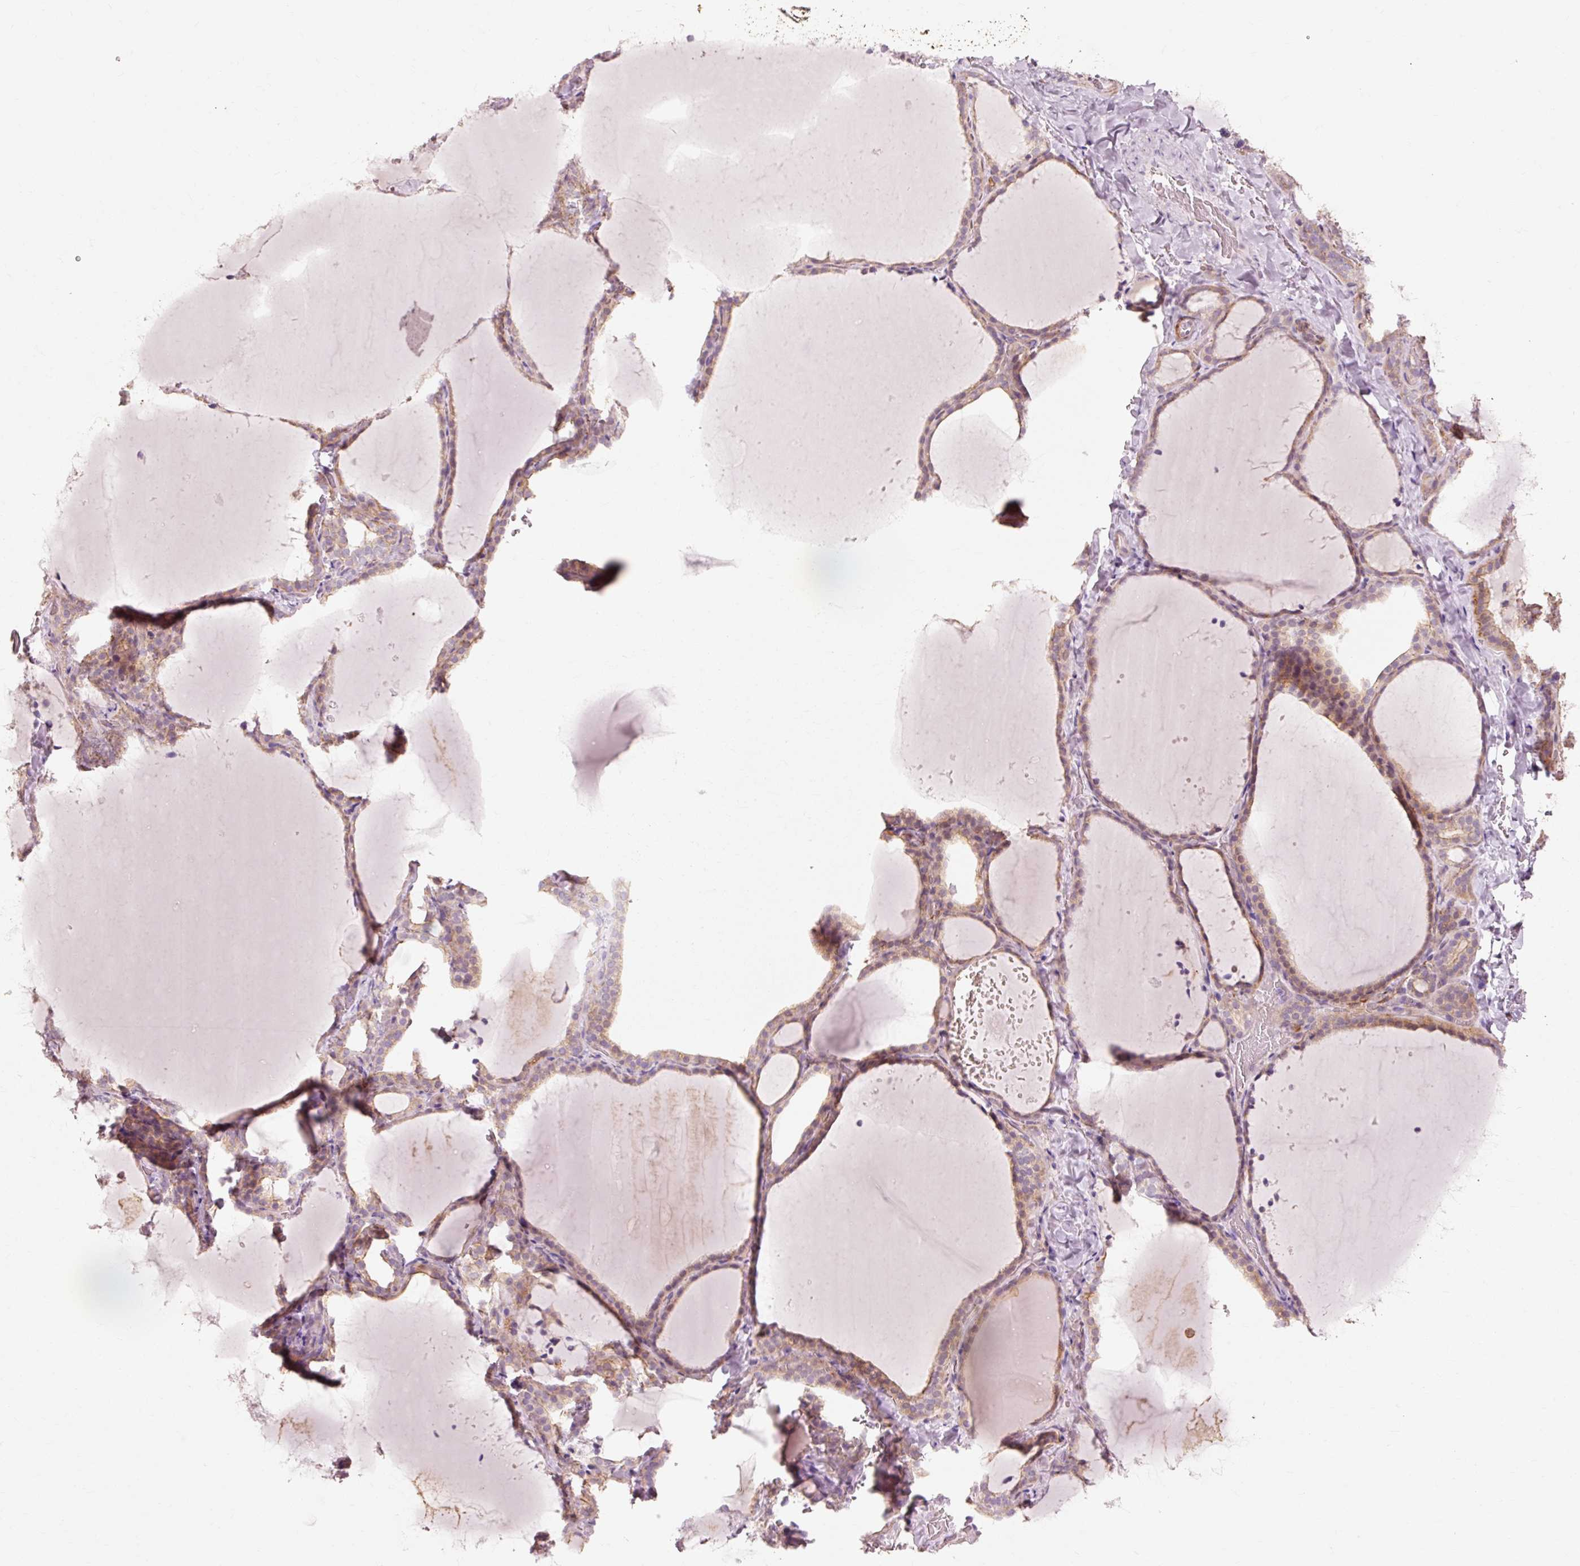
{"staining": {"intensity": "weak", "quantity": ">75%", "location": "cytoplasmic/membranous"}, "tissue": "thyroid gland", "cell_type": "Glandular cells", "image_type": "normal", "snomed": [{"axis": "morphology", "description": "Normal tissue, NOS"}, {"axis": "topography", "description": "Thyroid gland"}], "caption": "DAB (3,3'-diaminobenzidine) immunohistochemical staining of benign human thyroid gland demonstrates weak cytoplasmic/membranous protein positivity in about >75% of glandular cells. (DAB (3,3'-diaminobenzidine) IHC with brightfield microscopy, high magnification).", "gene": "TRIM73", "patient": {"sex": "female", "age": 22}}